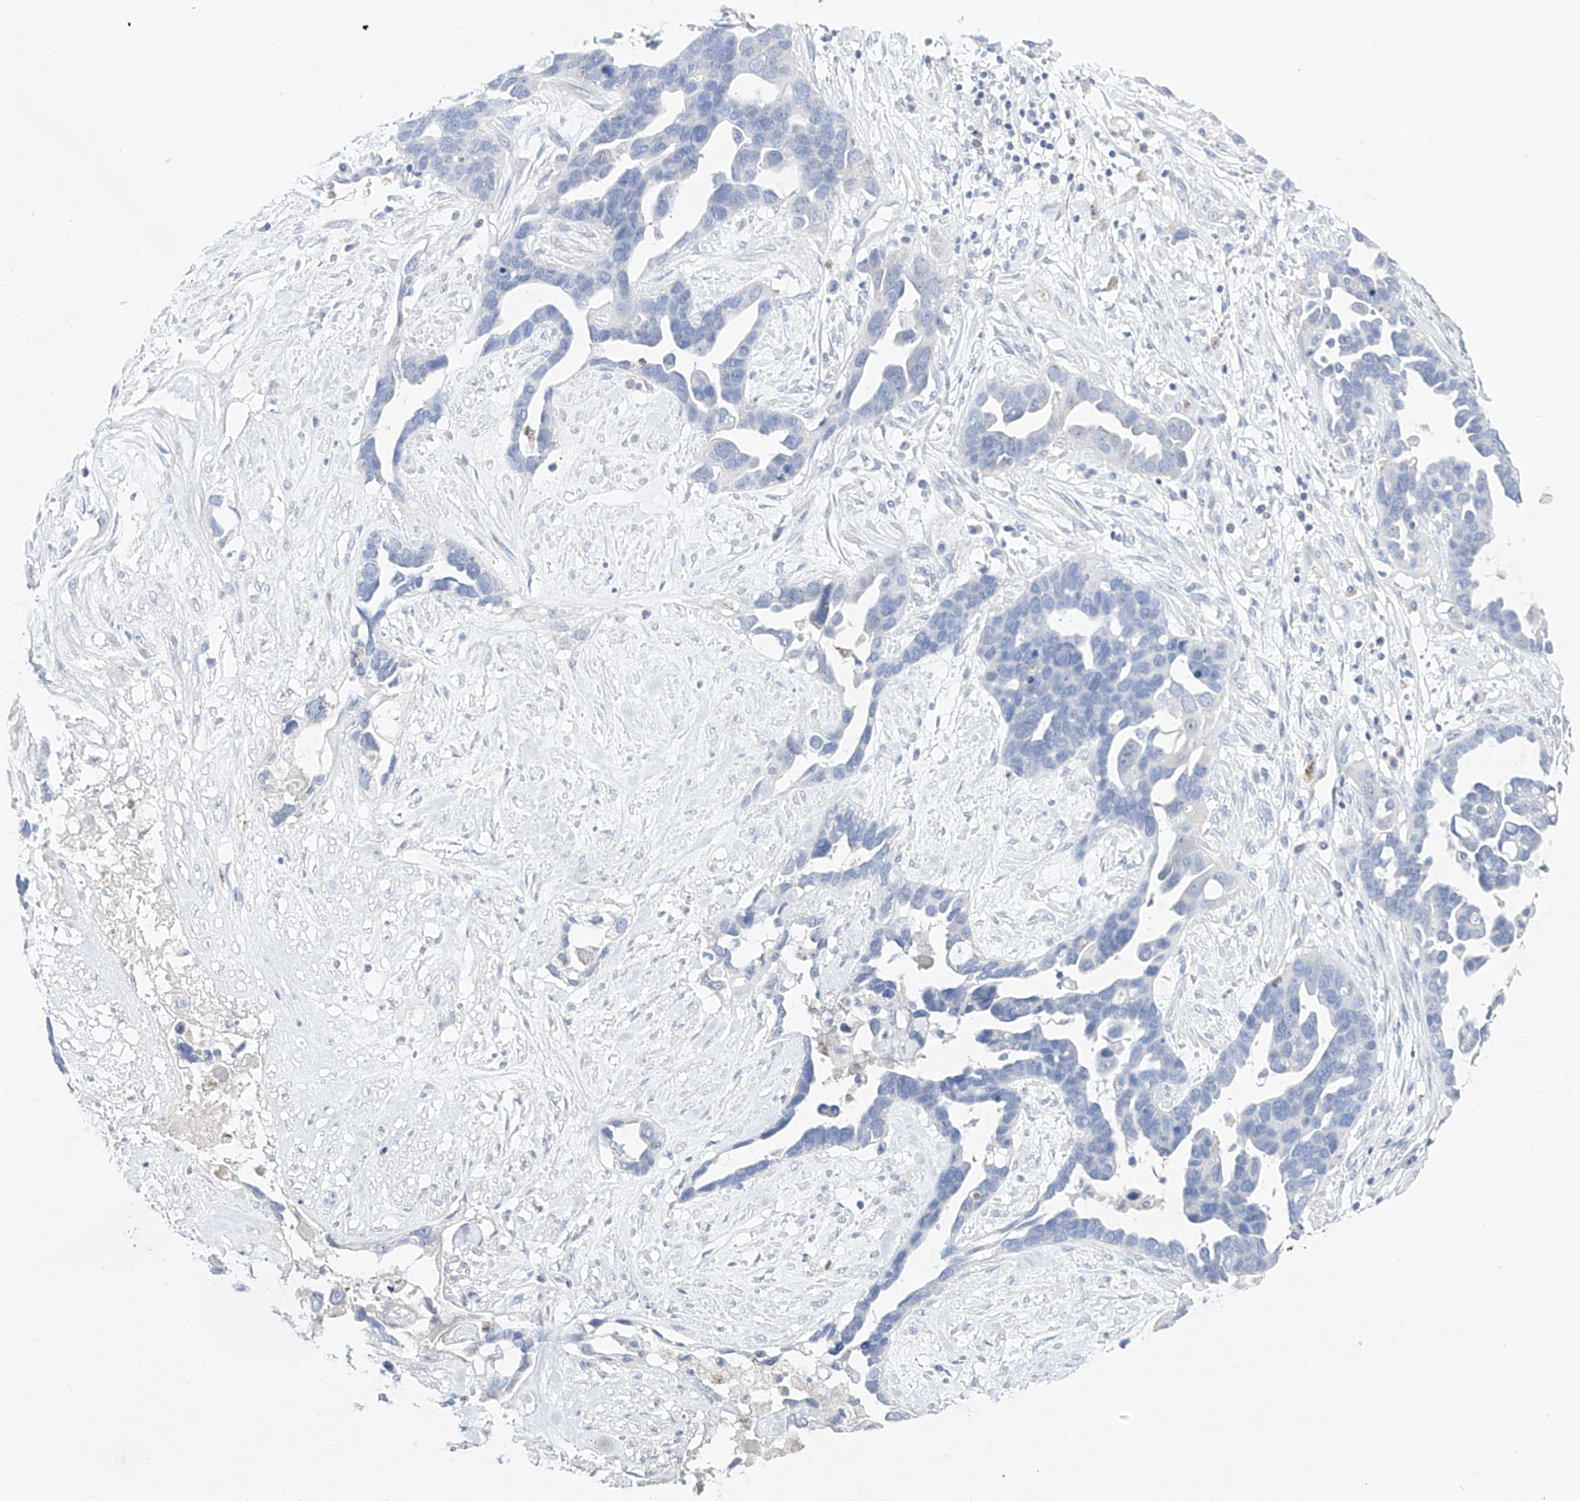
{"staining": {"intensity": "negative", "quantity": "none", "location": "none"}, "tissue": "ovarian cancer", "cell_type": "Tumor cells", "image_type": "cancer", "snomed": [{"axis": "morphology", "description": "Cystadenocarcinoma, serous, NOS"}, {"axis": "topography", "description": "Ovary"}], "caption": "Immunohistochemistry of human ovarian cancer reveals no expression in tumor cells.", "gene": "TM7SF2", "patient": {"sex": "female", "age": 54}}